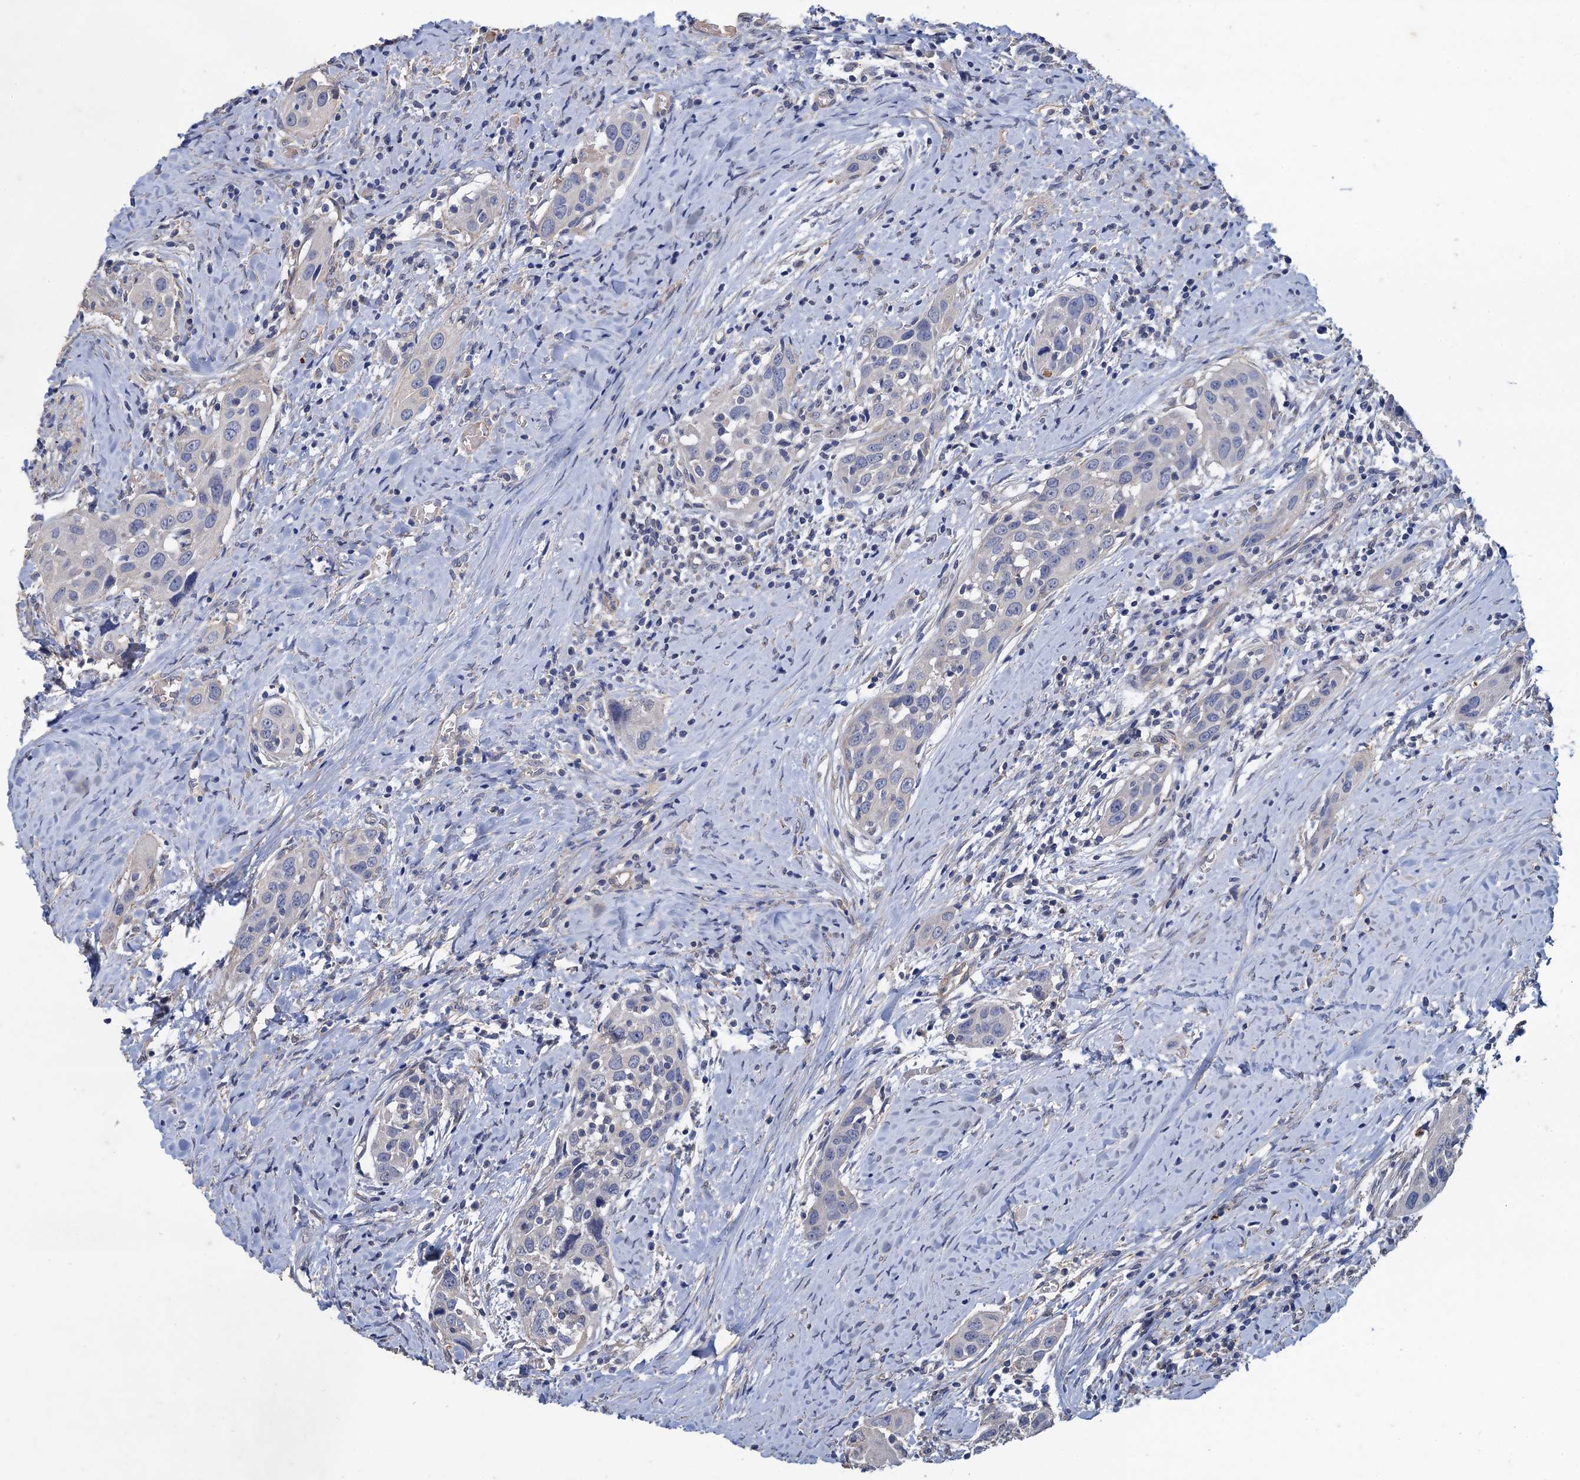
{"staining": {"intensity": "negative", "quantity": "none", "location": "none"}, "tissue": "head and neck cancer", "cell_type": "Tumor cells", "image_type": "cancer", "snomed": [{"axis": "morphology", "description": "Squamous cell carcinoma, NOS"}, {"axis": "topography", "description": "Oral tissue"}, {"axis": "topography", "description": "Head-Neck"}], "caption": "Immunohistochemical staining of squamous cell carcinoma (head and neck) exhibits no significant positivity in tumor cells. (IHC, brightfield microscopy, high magnification).", "gene": "SMCO3", "patient": {"sex": "female", "age": 50}}